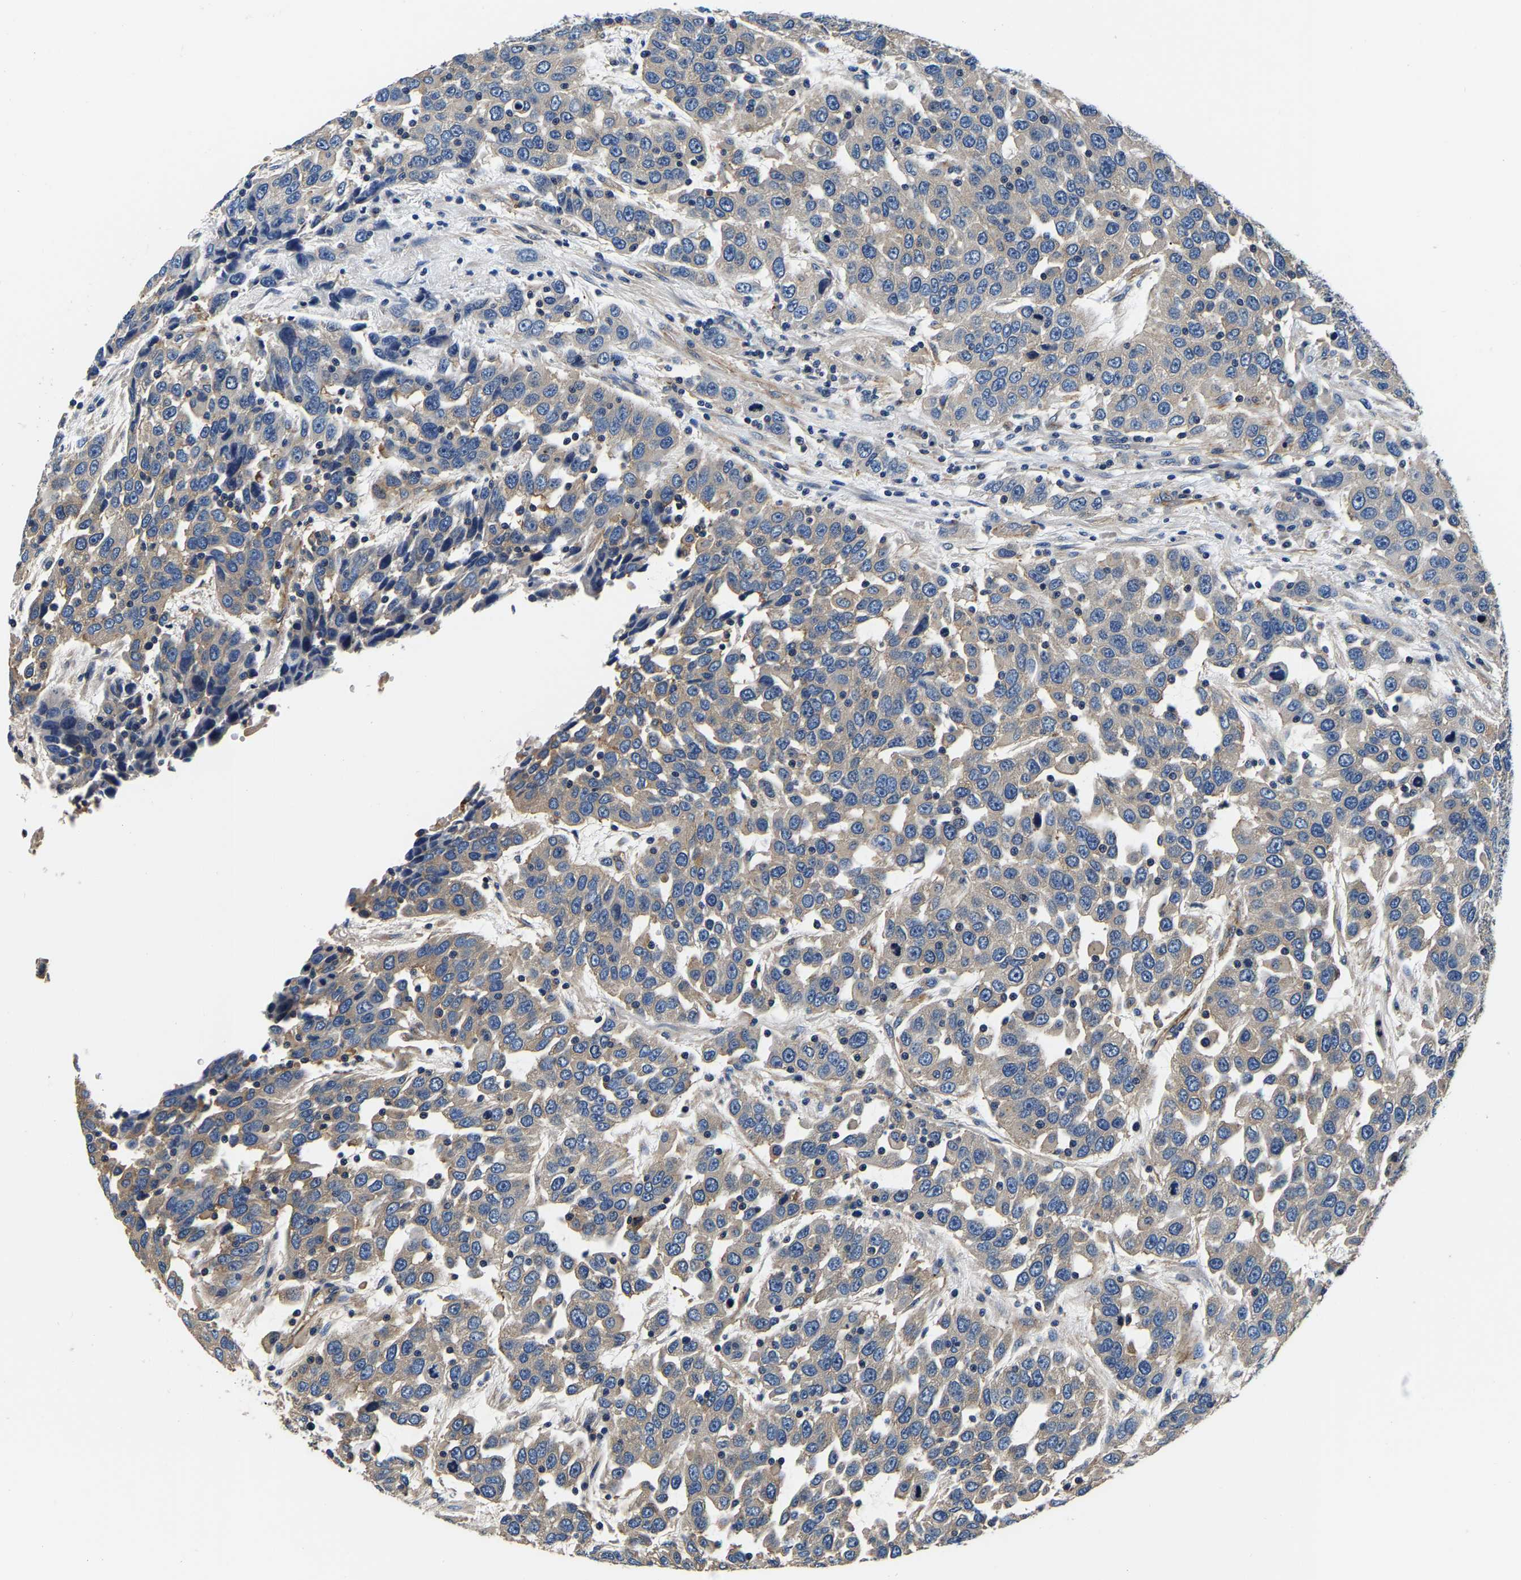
{"staining": {"intensity": "moderate", "quantity": "<25%", "location": "cytoplasmic/membranous"}, "tissue": "urothelial cancer", "cell_type": "Tumor cells", "image_type": "cancer", "snomed": [{"axis": "morphology", "description": "Urothelial carcinoma, High grade"}, {"axis": "topography", "description": "Urinary bladder"}], "caption": "High-power microscopy captured an immunohistochemistry photomicrograph of urothelial cancer, revealing moderate cytoplasmic/membranous staining in approximately <25% of tumor cells.", "gene": "SH3GLB1", "patient": {"sex": "female", "age": 80}}